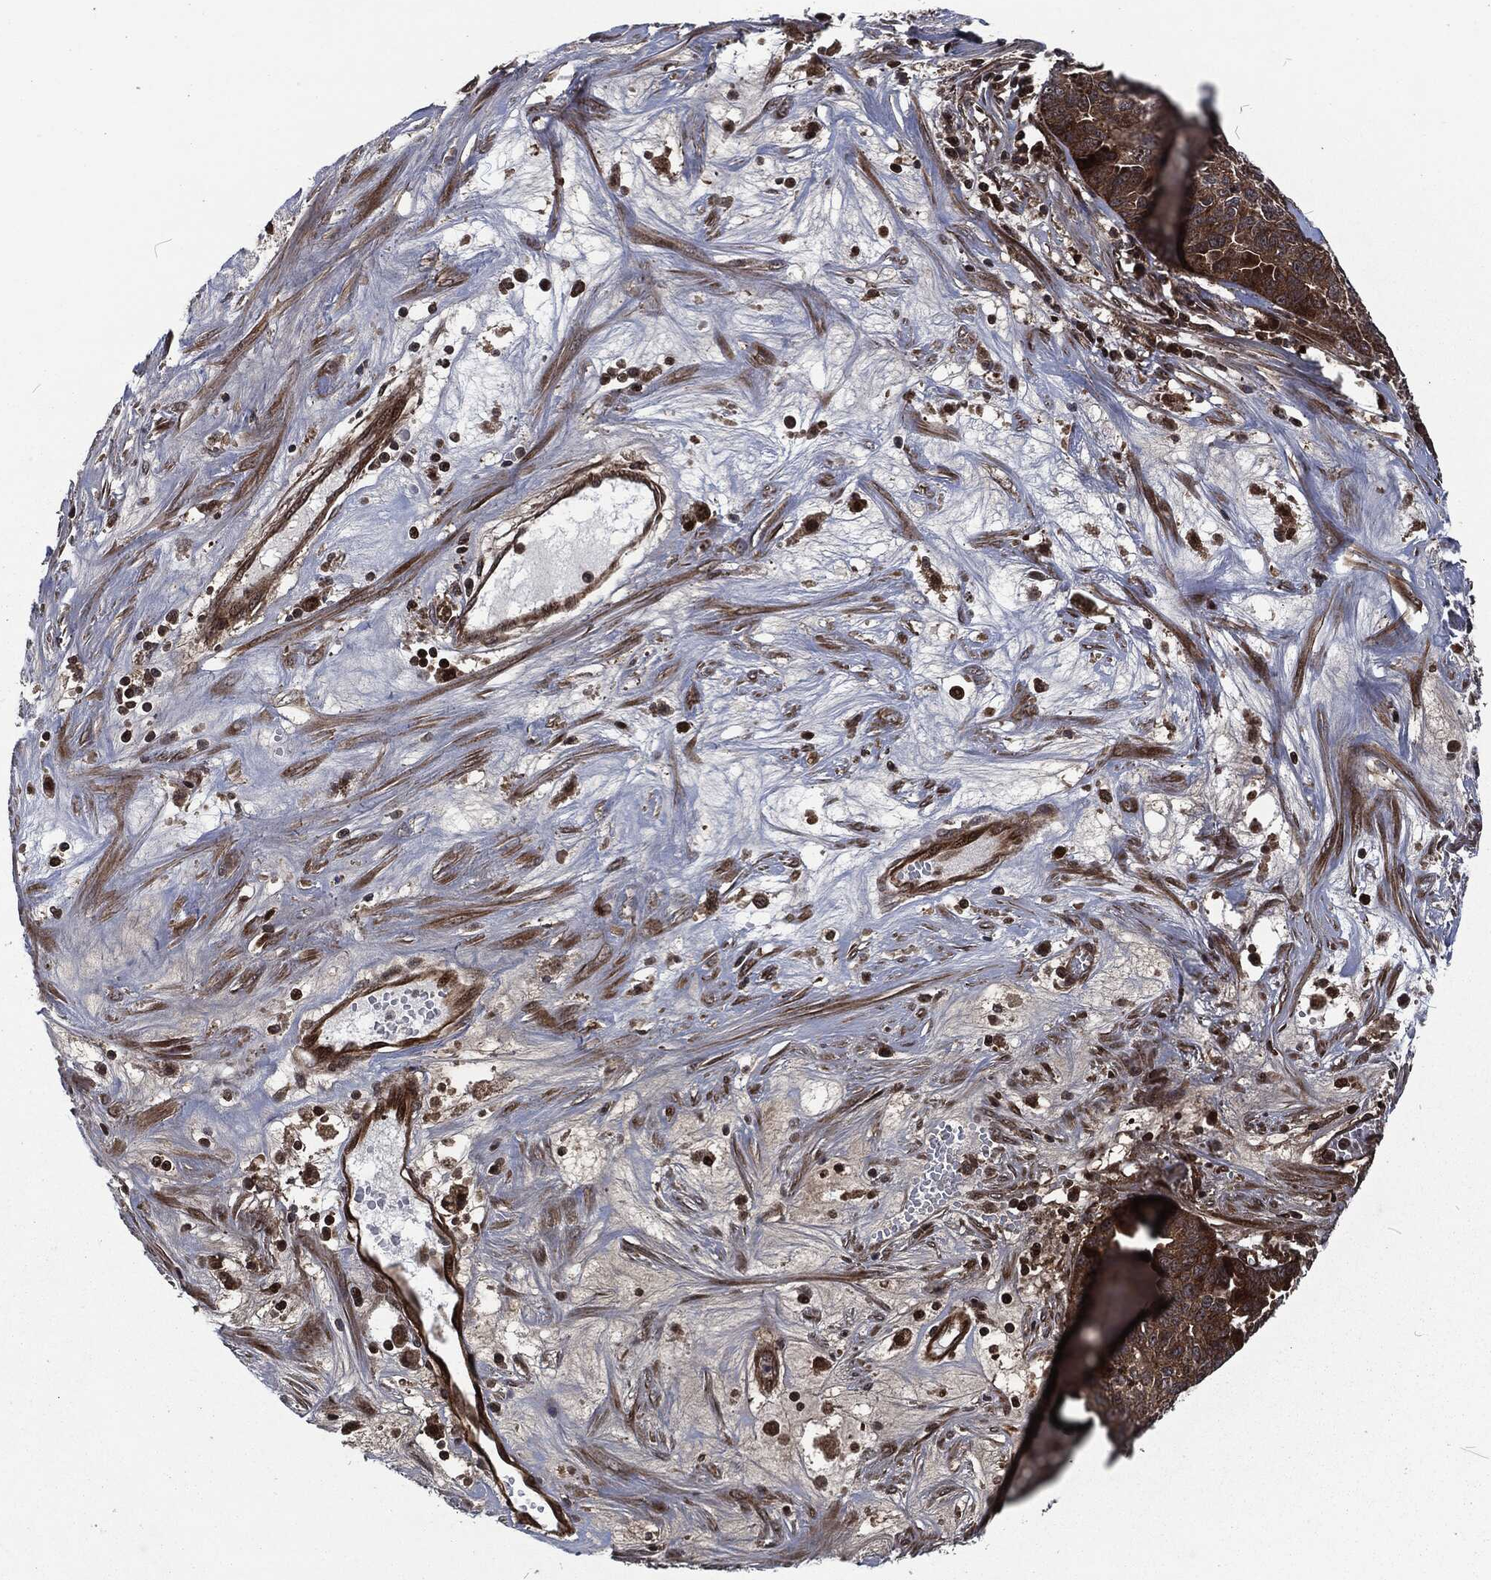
{"staining": {"intensity": "moderate", "quantity": "25%-75%", "location": "cytoplasmic/membranous"}, "tissue": "ovarian cancer", "cell_type": "Tumor cells", "image_type": "cancer", "snomed": [{"axis": "morphology", "description": "Cystadenocarcinoma, serous, NOS"}, {"axis": "topography", "description": "Ovary"}], "caption": "DAB immunohistochemical staining of human serous cystadenocarcinoma (ovarian) reveals moderate cytoplasmic/membranous protein expression in approximately 25%-75% of tumor cells.", "gene": "CMPK2", "patient": {"sex": "female", "age": 87}}